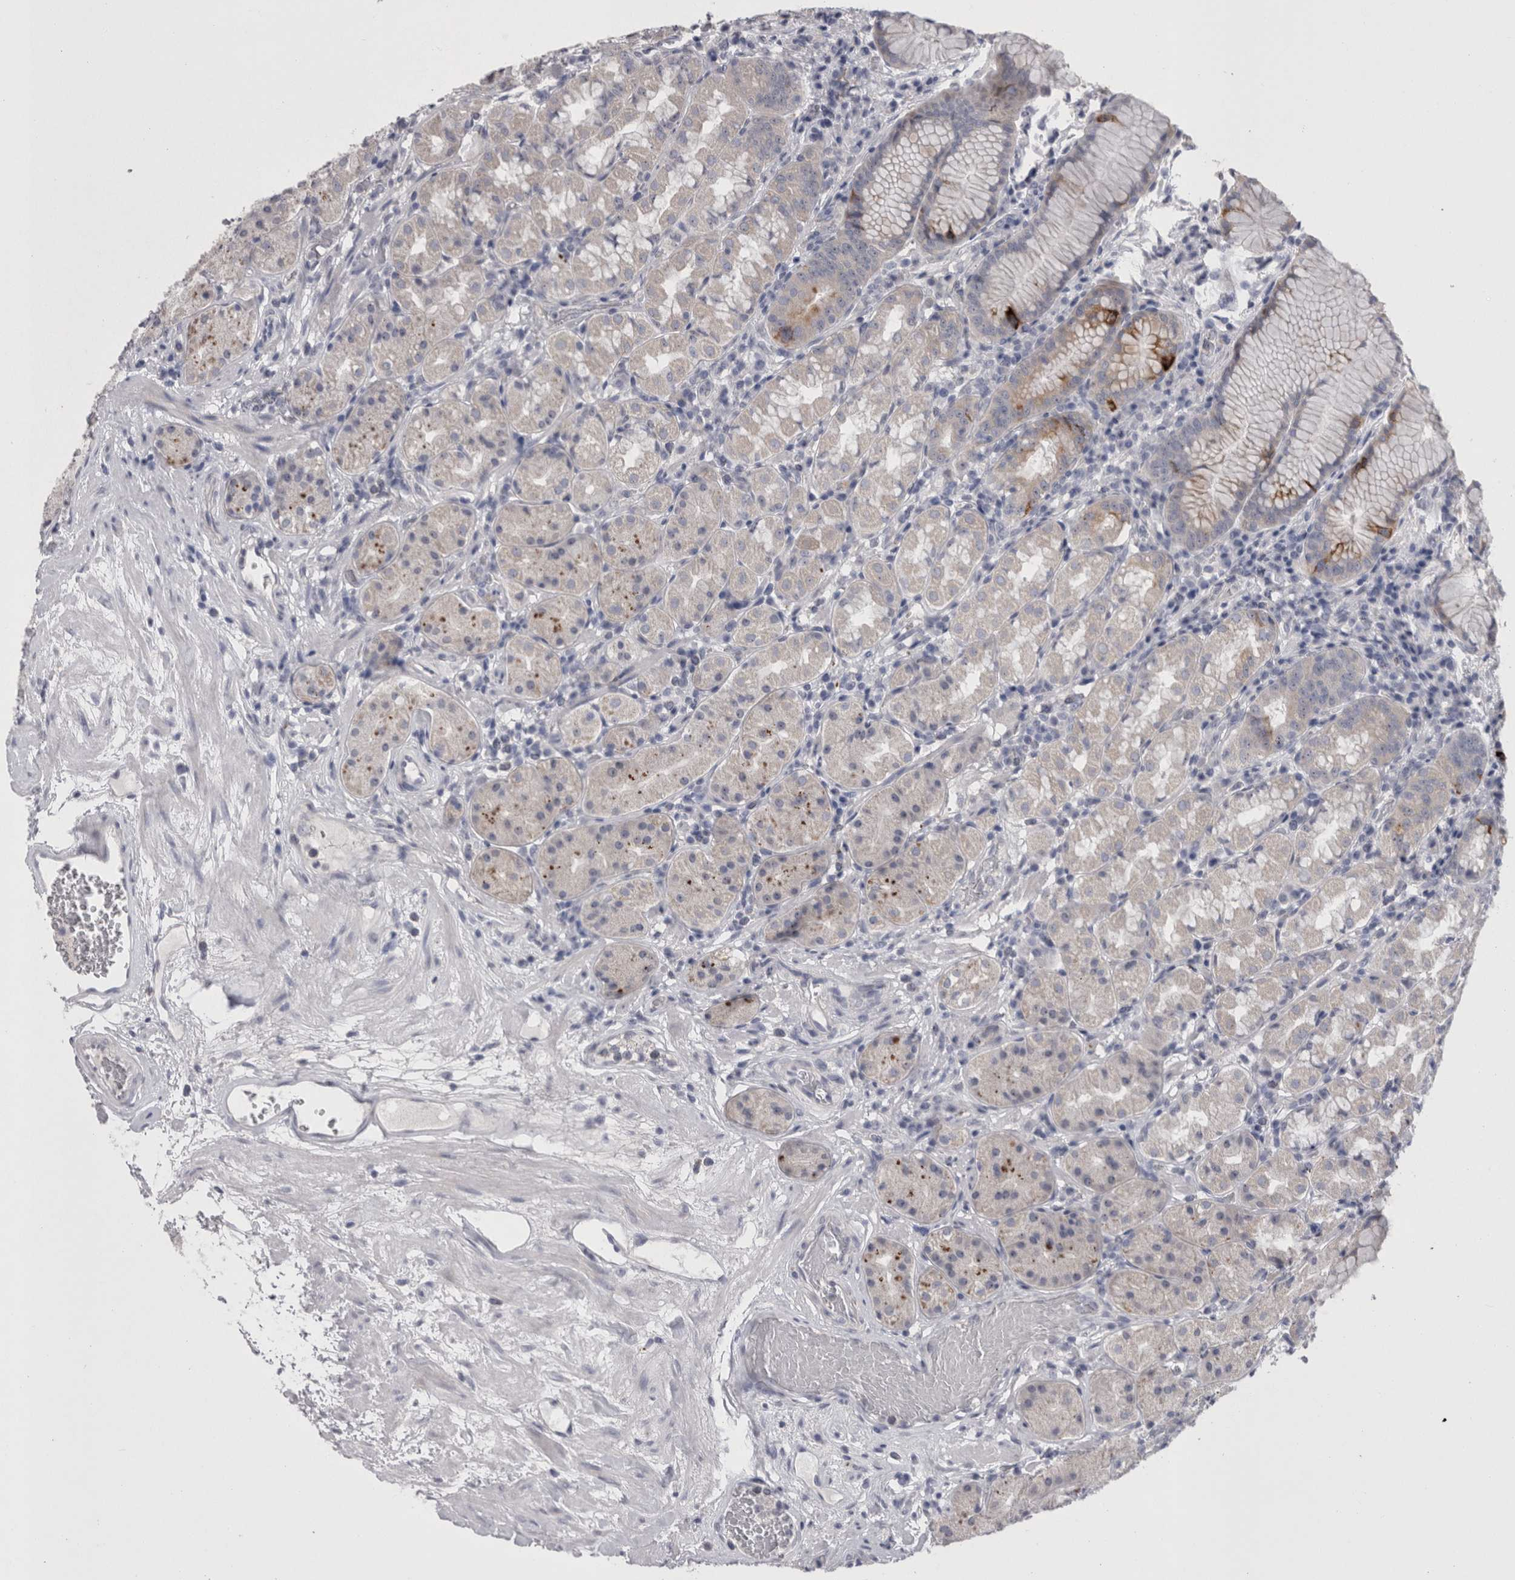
{"staining": {"intensity": "moderate", "quantity": "<25%", "location": "cytoplasmic/membranous"}, "tissue": "stomach", "cell_type": "Glandular cells", "image_type": "normal", "snomed": [{"axis": "morphology", "description": "Normal tissue, NOS"}, {"axis": "topography", "description": "Stomach, lower"}], "caption": "A brown stain labels moderate cytoplasmic/membranous expression of a protein in glandular cells of unremarkable human stomach. (DAB (3,3'-diaminobenzidine) IHC with brightfield microscopy, high magnification).", "gene": "PWP2", "patient": {"sex": "female", "age": 56}}